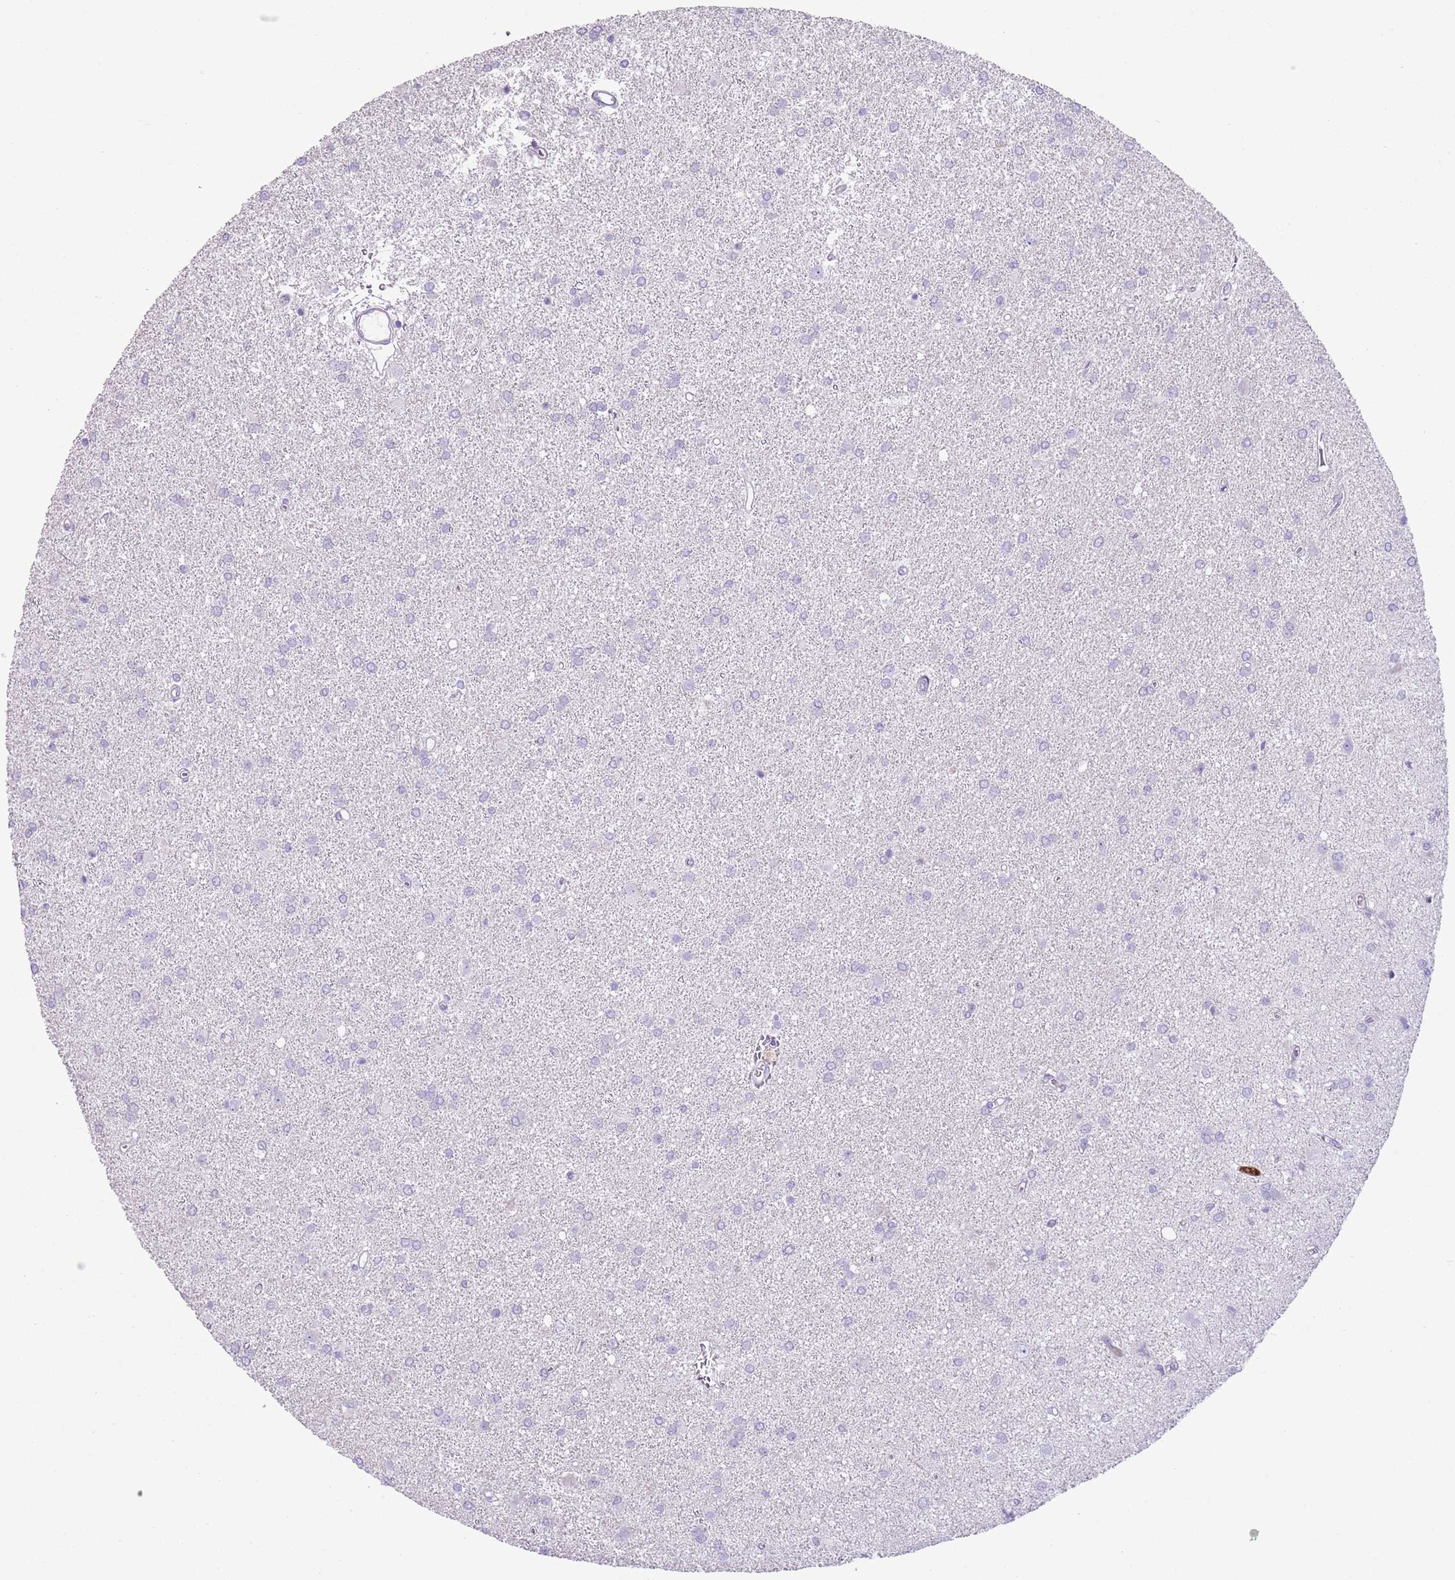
{"staining": {"intensity": "negative", "quantity": "none", "location": "none"}, "tissue": "glioma", "cell_type": "Tumor cells", "image_type": "cancer", "snomed": [{"axis": "morphology", "description": "Glioma, malignant, High grade"}, {"axis": "topography", "description": "Brain"}], "caption": "High magnification brightfield microscopy of glioma stained with DAB (3,3'-diaminobenzidine) (brown) and counterstained with hematoxylin (blue): tumor cells show no significant positivity. Brightfield microscopy of immunohistochemistry (IHC) stained with DAB (3,3'-diaminobenzidine) (brown) and hematoxylin (blue), captured at high magnification.", "gene": "CD177", "patient": {"sex": "female", "age": 50}}